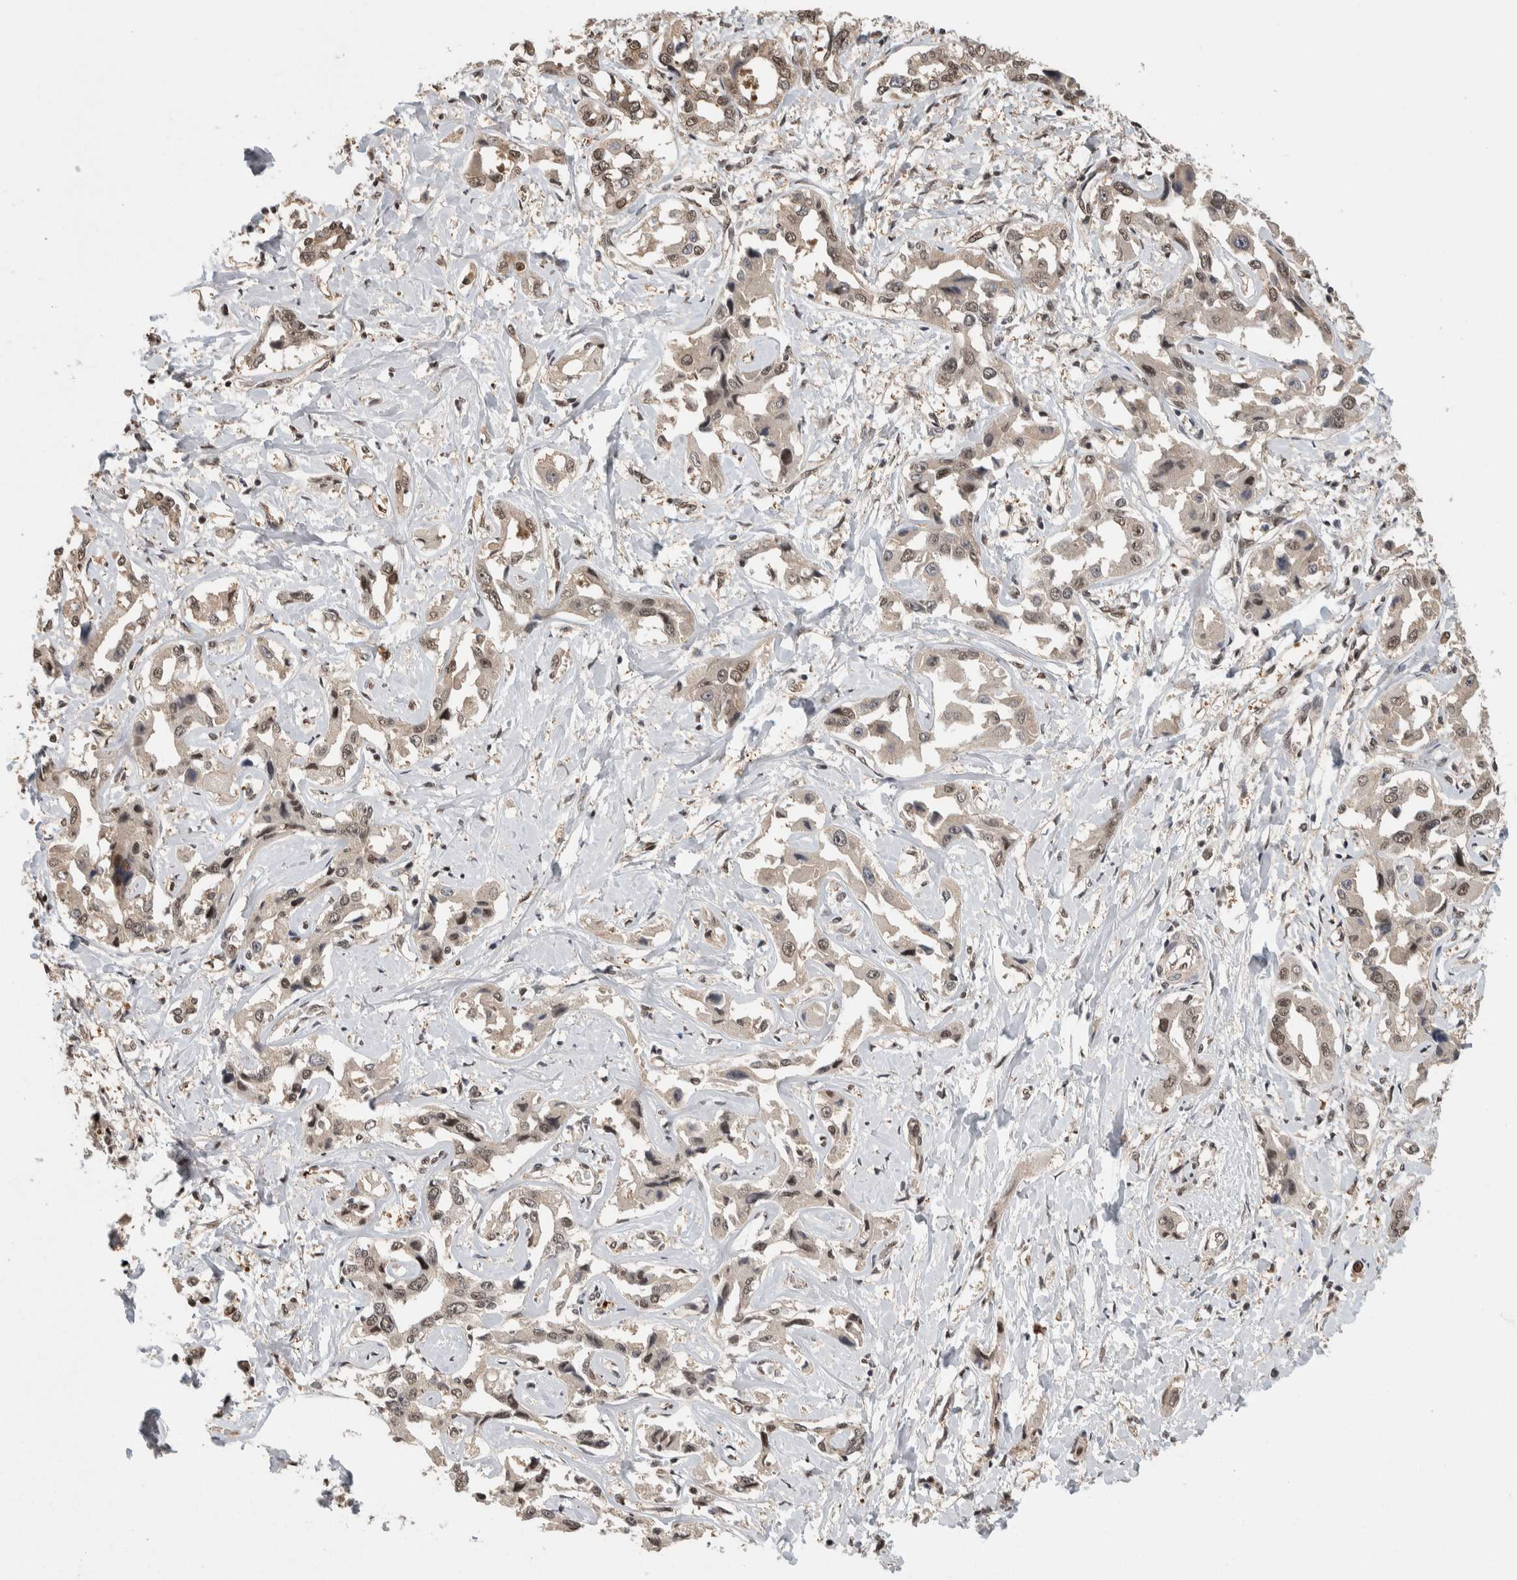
{"staining": {"intensity": "weak", "quantity": "25%-75%", "location": "nuclear"}, "tissue": "liver cancer", "cell_type": "Tumor cells", "image_type": "cancer", "snomed": [{"axis": "morphology", "description": "Cholangiocarcinoma"}, {"axis": "topography", "description": "Liver"}], "caption": "This image shows liver cancer (cholangiocarcinoma) stained with IHC to label a protein in brown. The nuclear of tumor cells show weak positivity for the protein. Nuclei are counter-stained blue.", "gene": "ZNF592", "patient": {"sex": "male", "age": 59}}